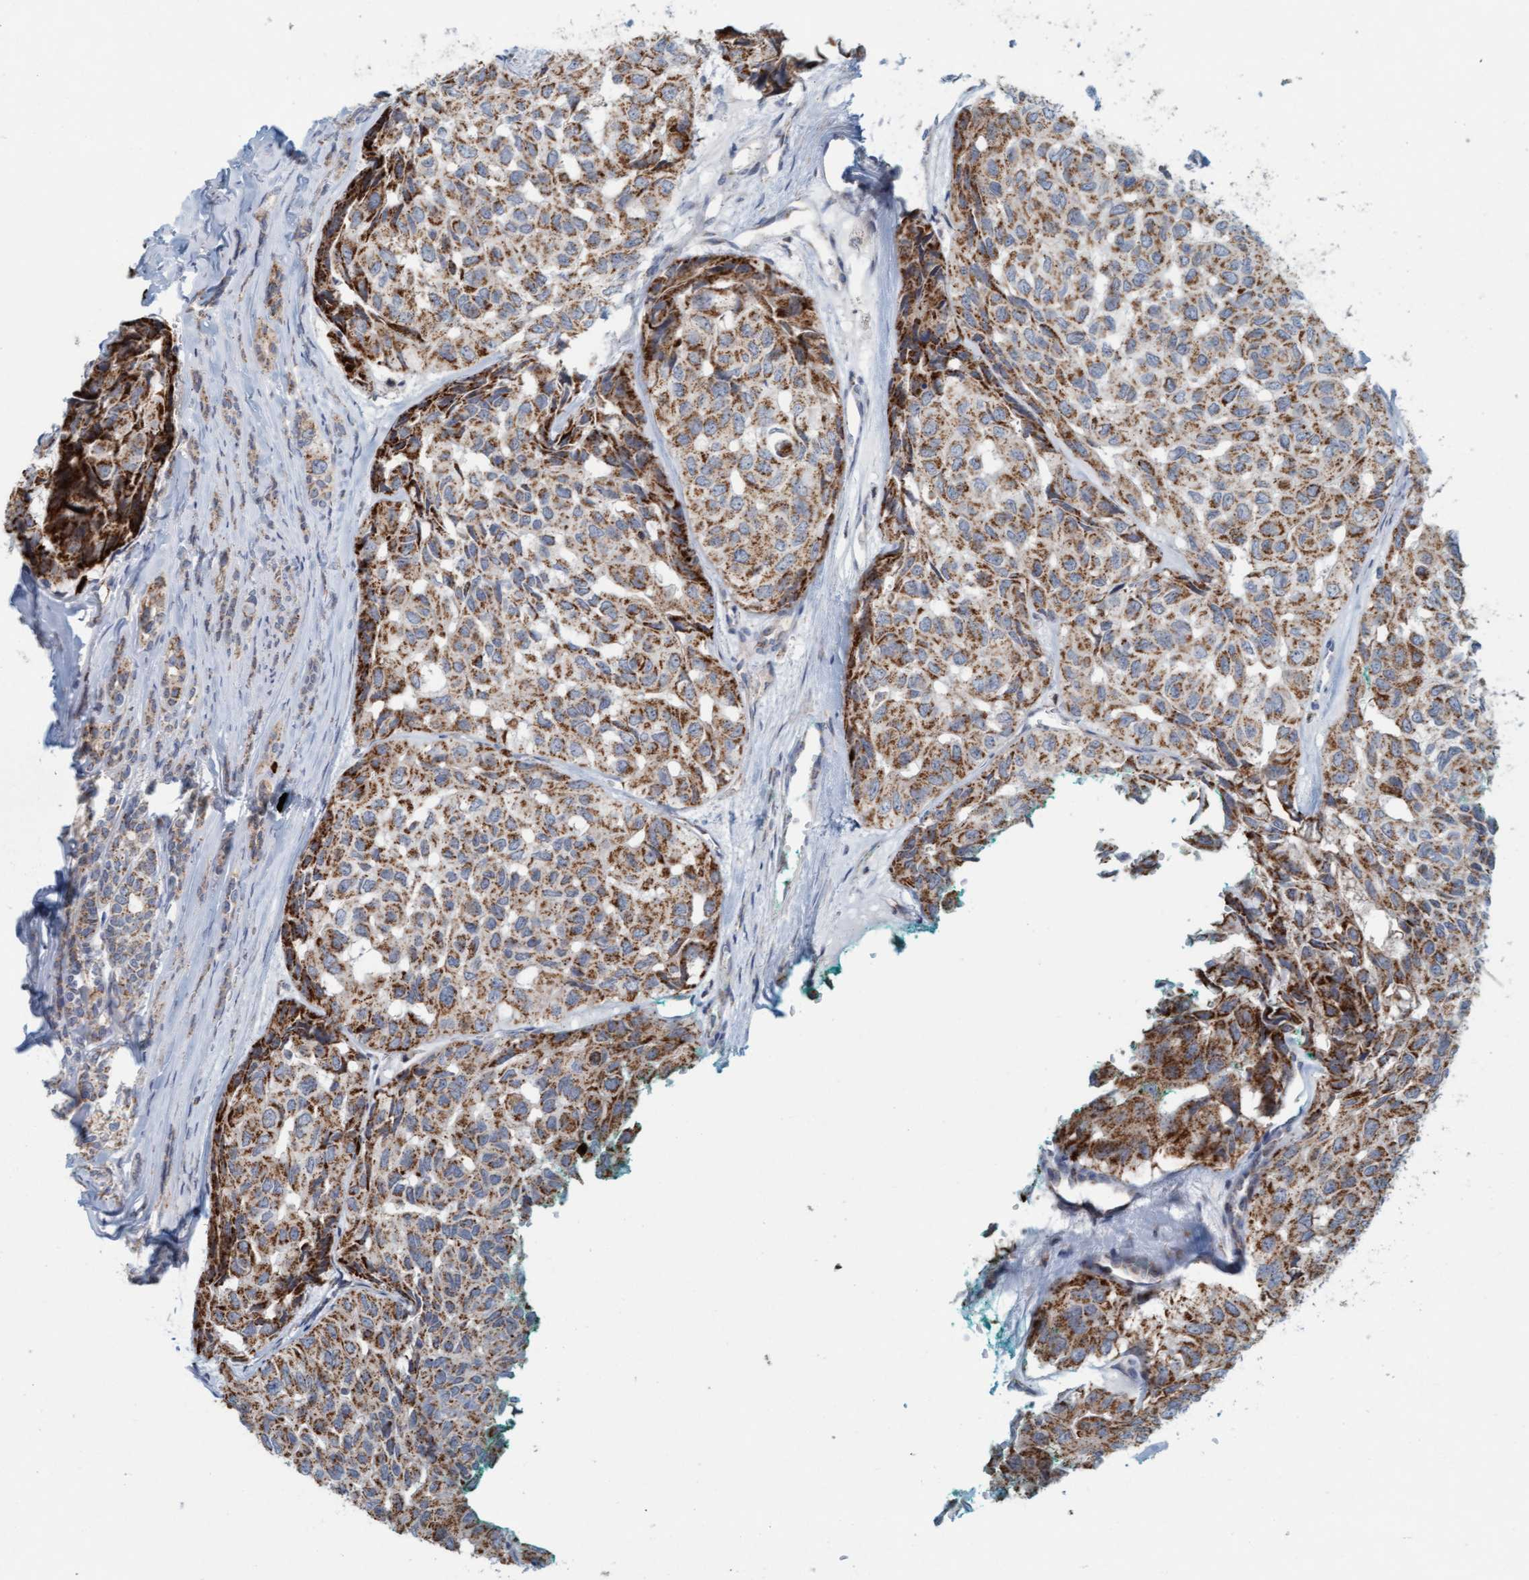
{"staining": {"intensity": "strong", "quantity": ">75%", "location": "cytoplasmic/membranous"}, "tissue": "head and neck cancer", "cell_type": "Tumor cells", "image_type": "cancer", "snomed": [{"axis": "morphology", "description": "Adenocarcinoma, NOS"}, {"axis": "topography", "description": "Salivary gland, NOS"}, {"axis": "topography", "description": "Head-Neck"}], "caption": "Protein positivity by immunohistochemistry (IHC) displays strong cytoplasmic/membranous positivity in approximately >75% of tumor cells in head and neck cancer (adenocarcinoma).", "gene": "B9D1", "patient": {"sex": "female", "age": 76}}